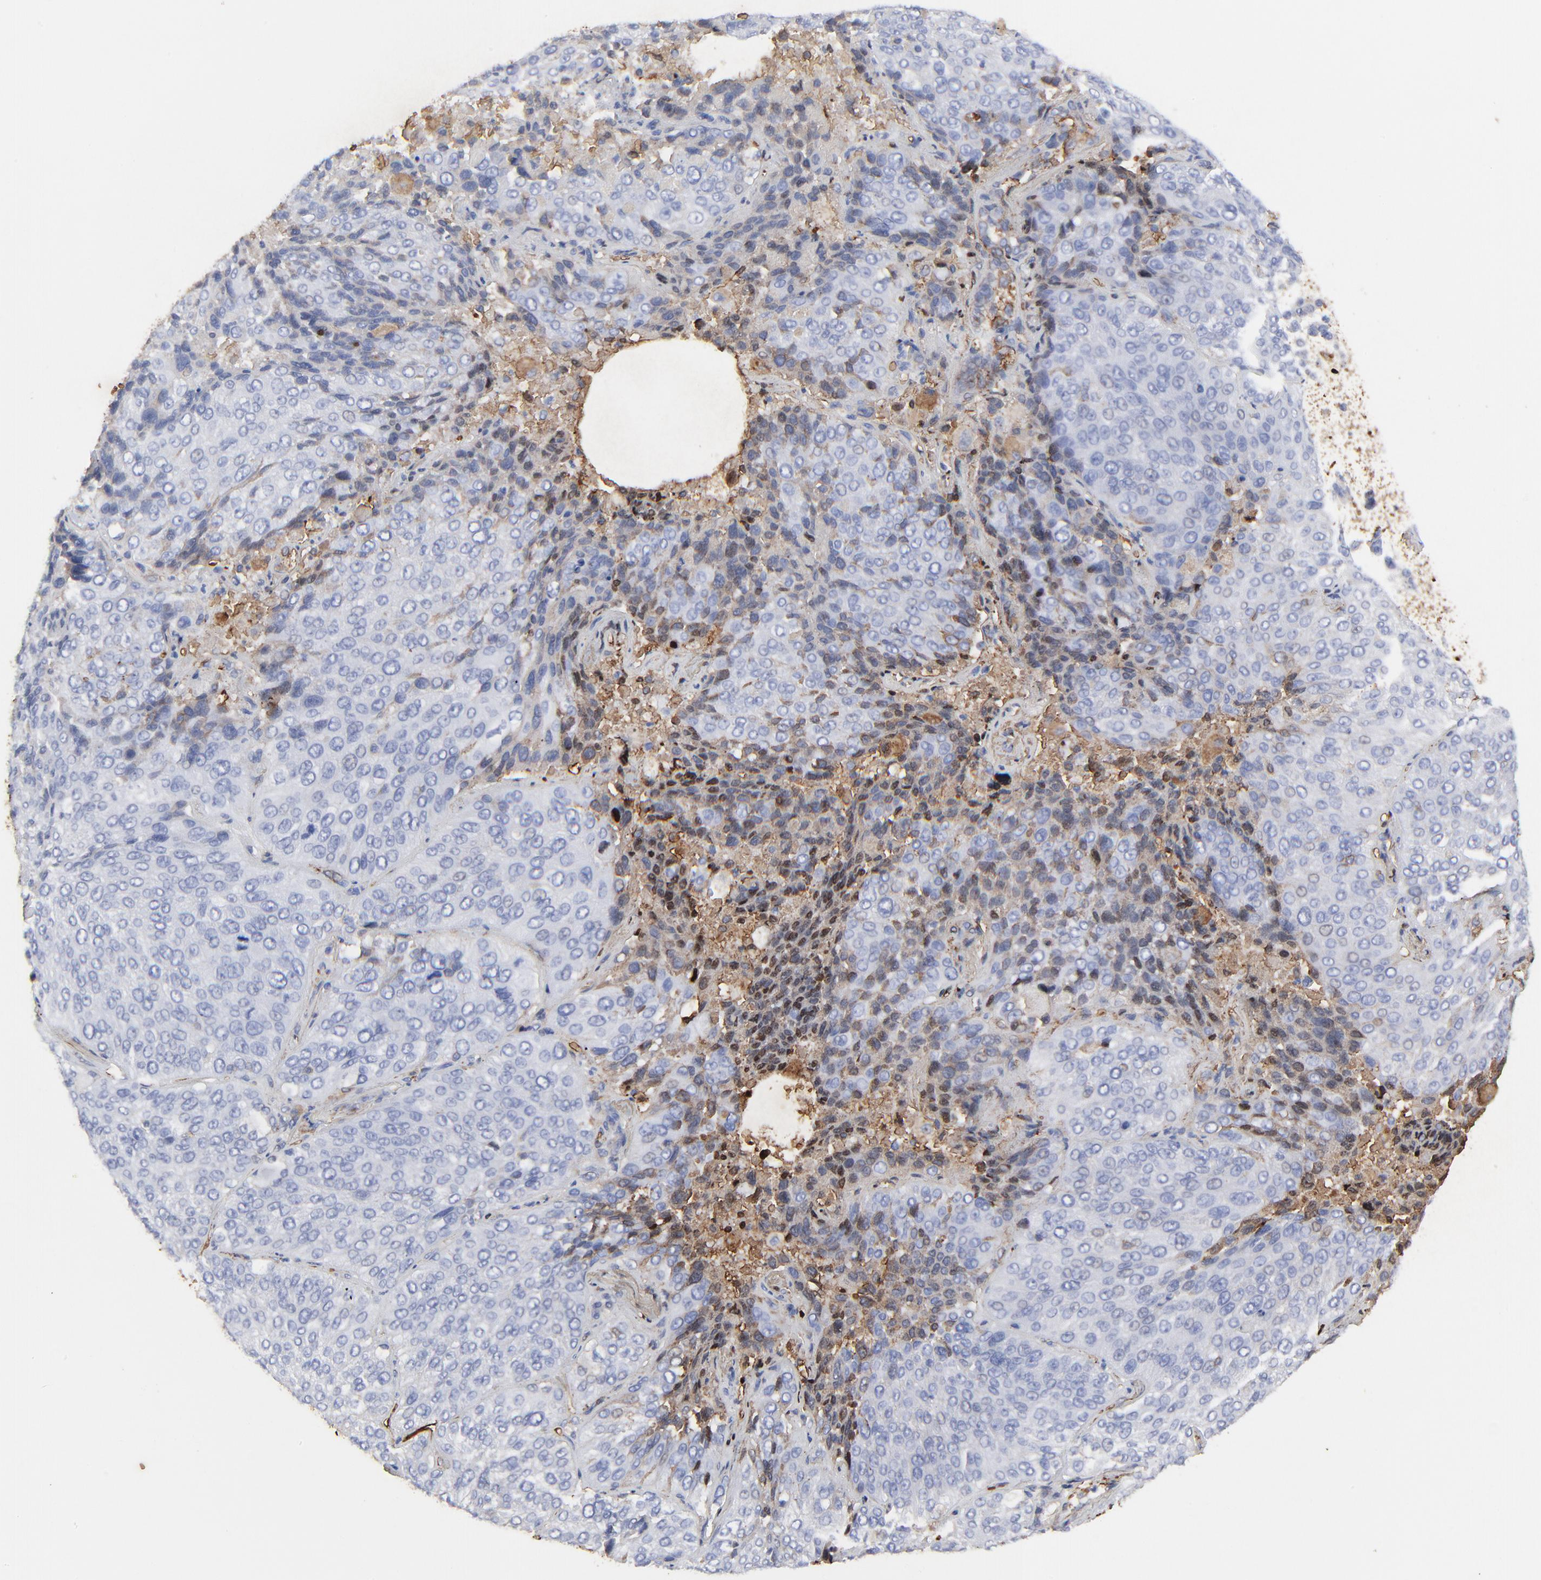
{"staining": {"intensity": "negative", "quantity": "none", "location": "none"}, "tissue": "lung cancer", "cell_type": "Tumor cells", "image_type": "cancer", "snomed": [{"axis": "morphology", "description": "Squamous cell carcinoma, NOS"}, {"axis": "topography", "description": "Lung"}], "caption": "Immunohistochemistry (IHC) image of neoplastic tissue: human lung cancer (squamous cell carcinoma) stained with DAB reveals no significant protein expression in tumor cells.", "gene": "PAG1", "patient": {"sex": "male", "age": 54}}